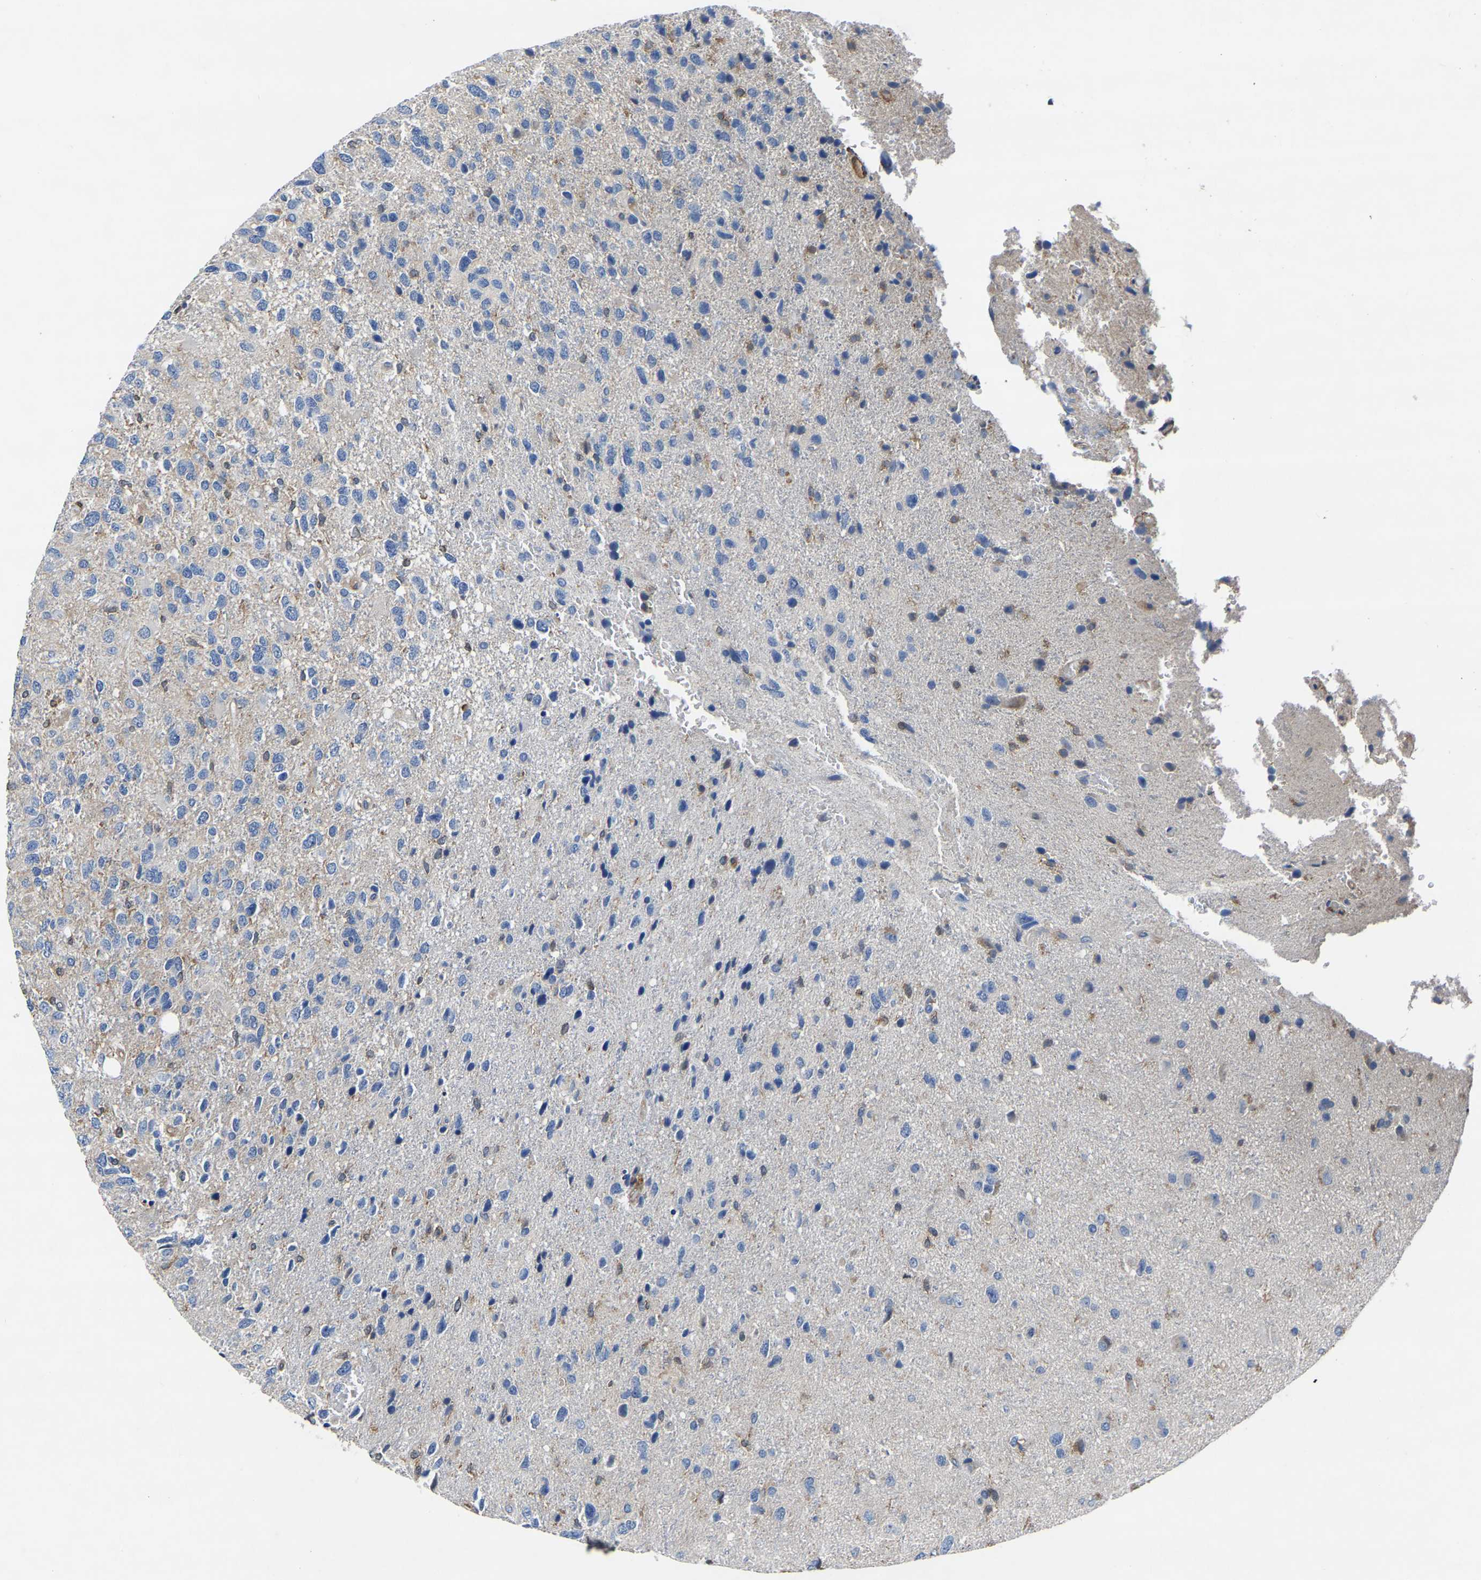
{"staining": {"intensity": "negative", "quantity": "none", "location": "none"}, "tissue": "glioma", "cell_type": "Tumor cells", "image_type": "cancer", "snomed": [{"axis": "morphology", "description": "Glioma, malignant, High grade"}, {"axis": "topography", "description": "Brain"}], "caption": "An IHC histopathology image of glioma is shown. There is no staining in tumor cells of glioma. (DAB (3,3'-diaminobenzidine) immunohistochemistry (IHC), high magnification).", "gene": "ATG2B", "patient": {"sex": "female", "age": 58}}